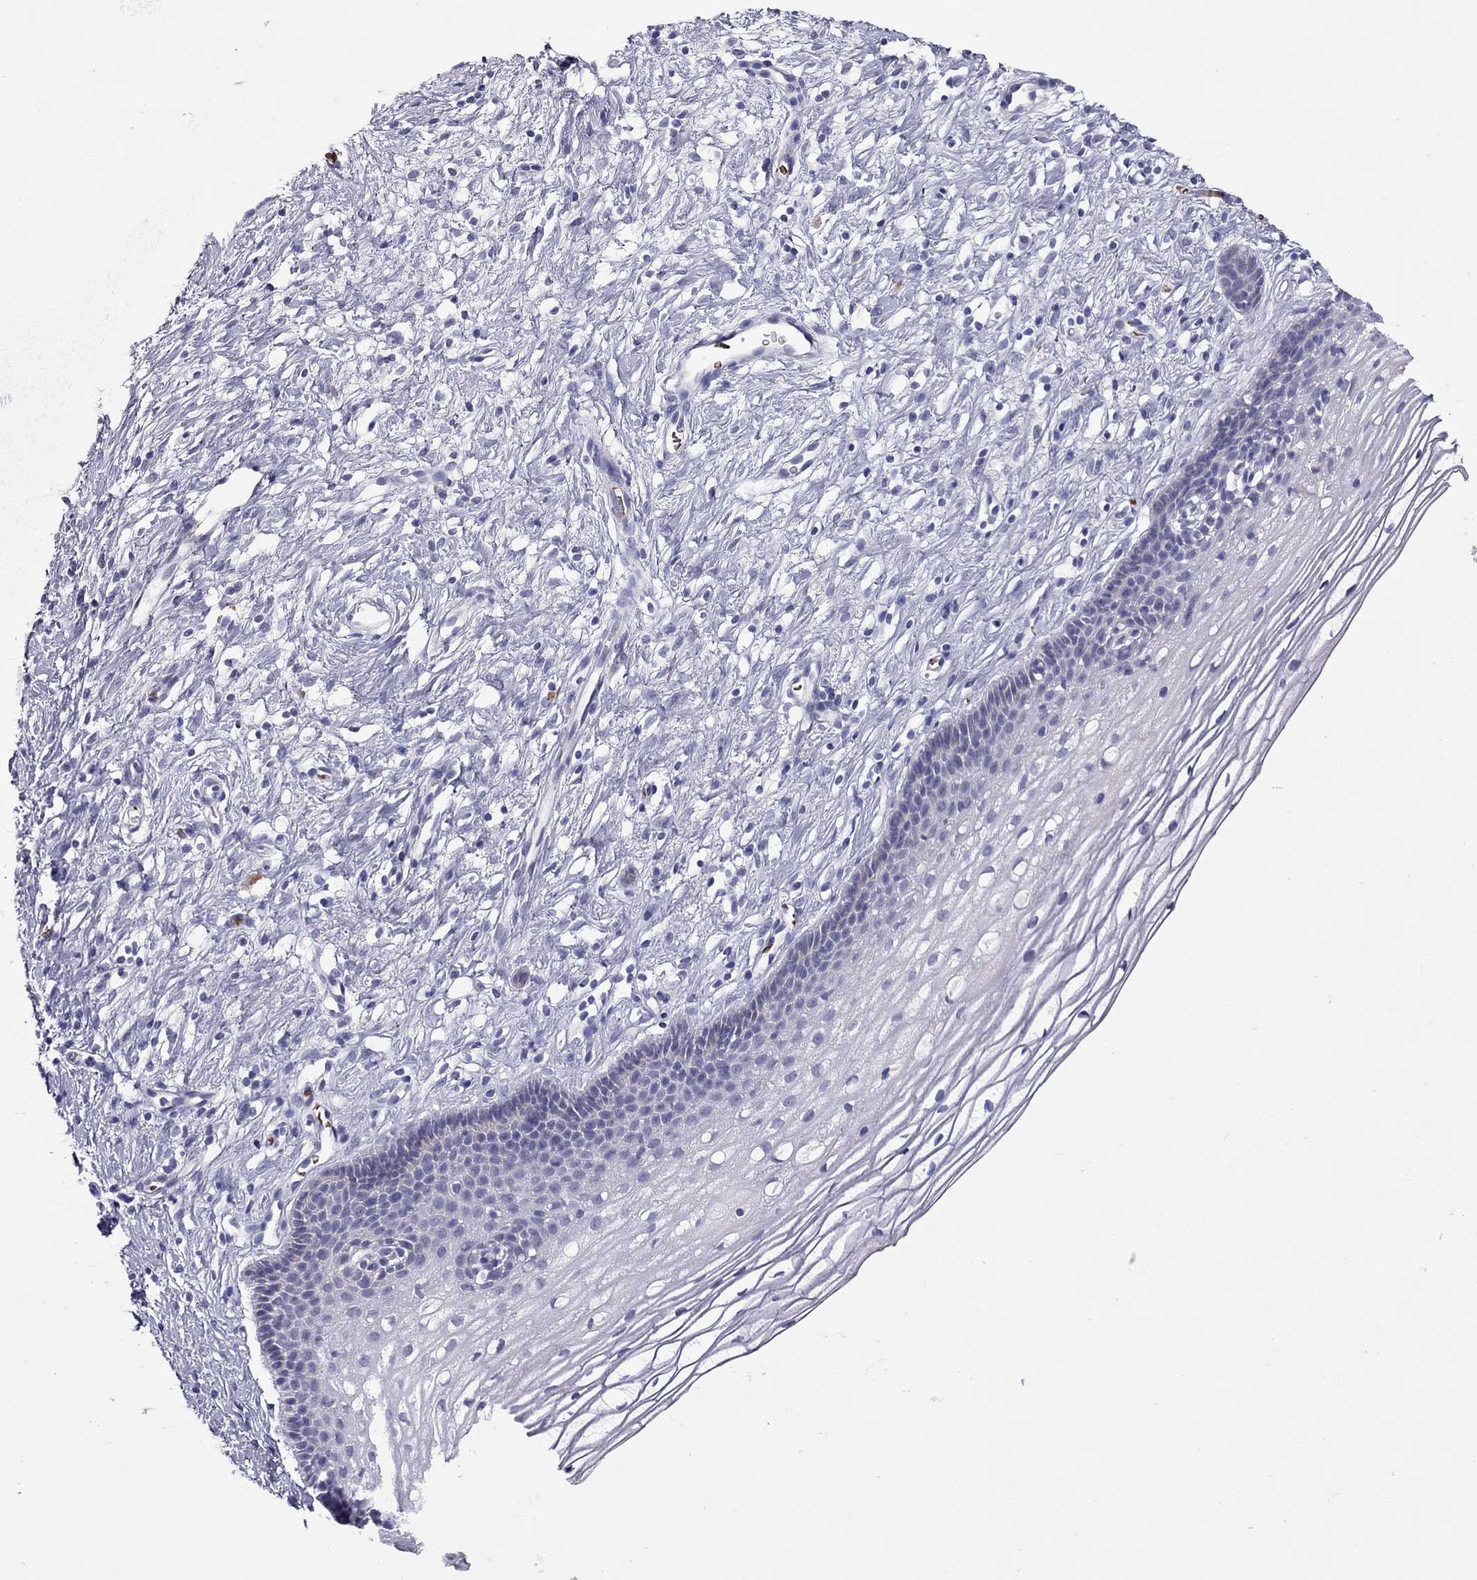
{"staining": {"intensity": "negative", "quantity": "none", "location": "none"}, "tissue": "cervix", "cell_type": "Glandular cells", "image_type": "normal", "snomed": [{"axis": "morphology", "description": "Normal tissue, NOS"}, {"axis": "topography", "description": "Cervix"}], "caption": "Immunohistochemistry image of unremarkable cervix: cervix stained with DAB (3,3'-diaminobenzidine) reveals no significant protein expression in glandular cells.", "gene": "FRMD1", "patient": {"sex": "female", "age": 39}}